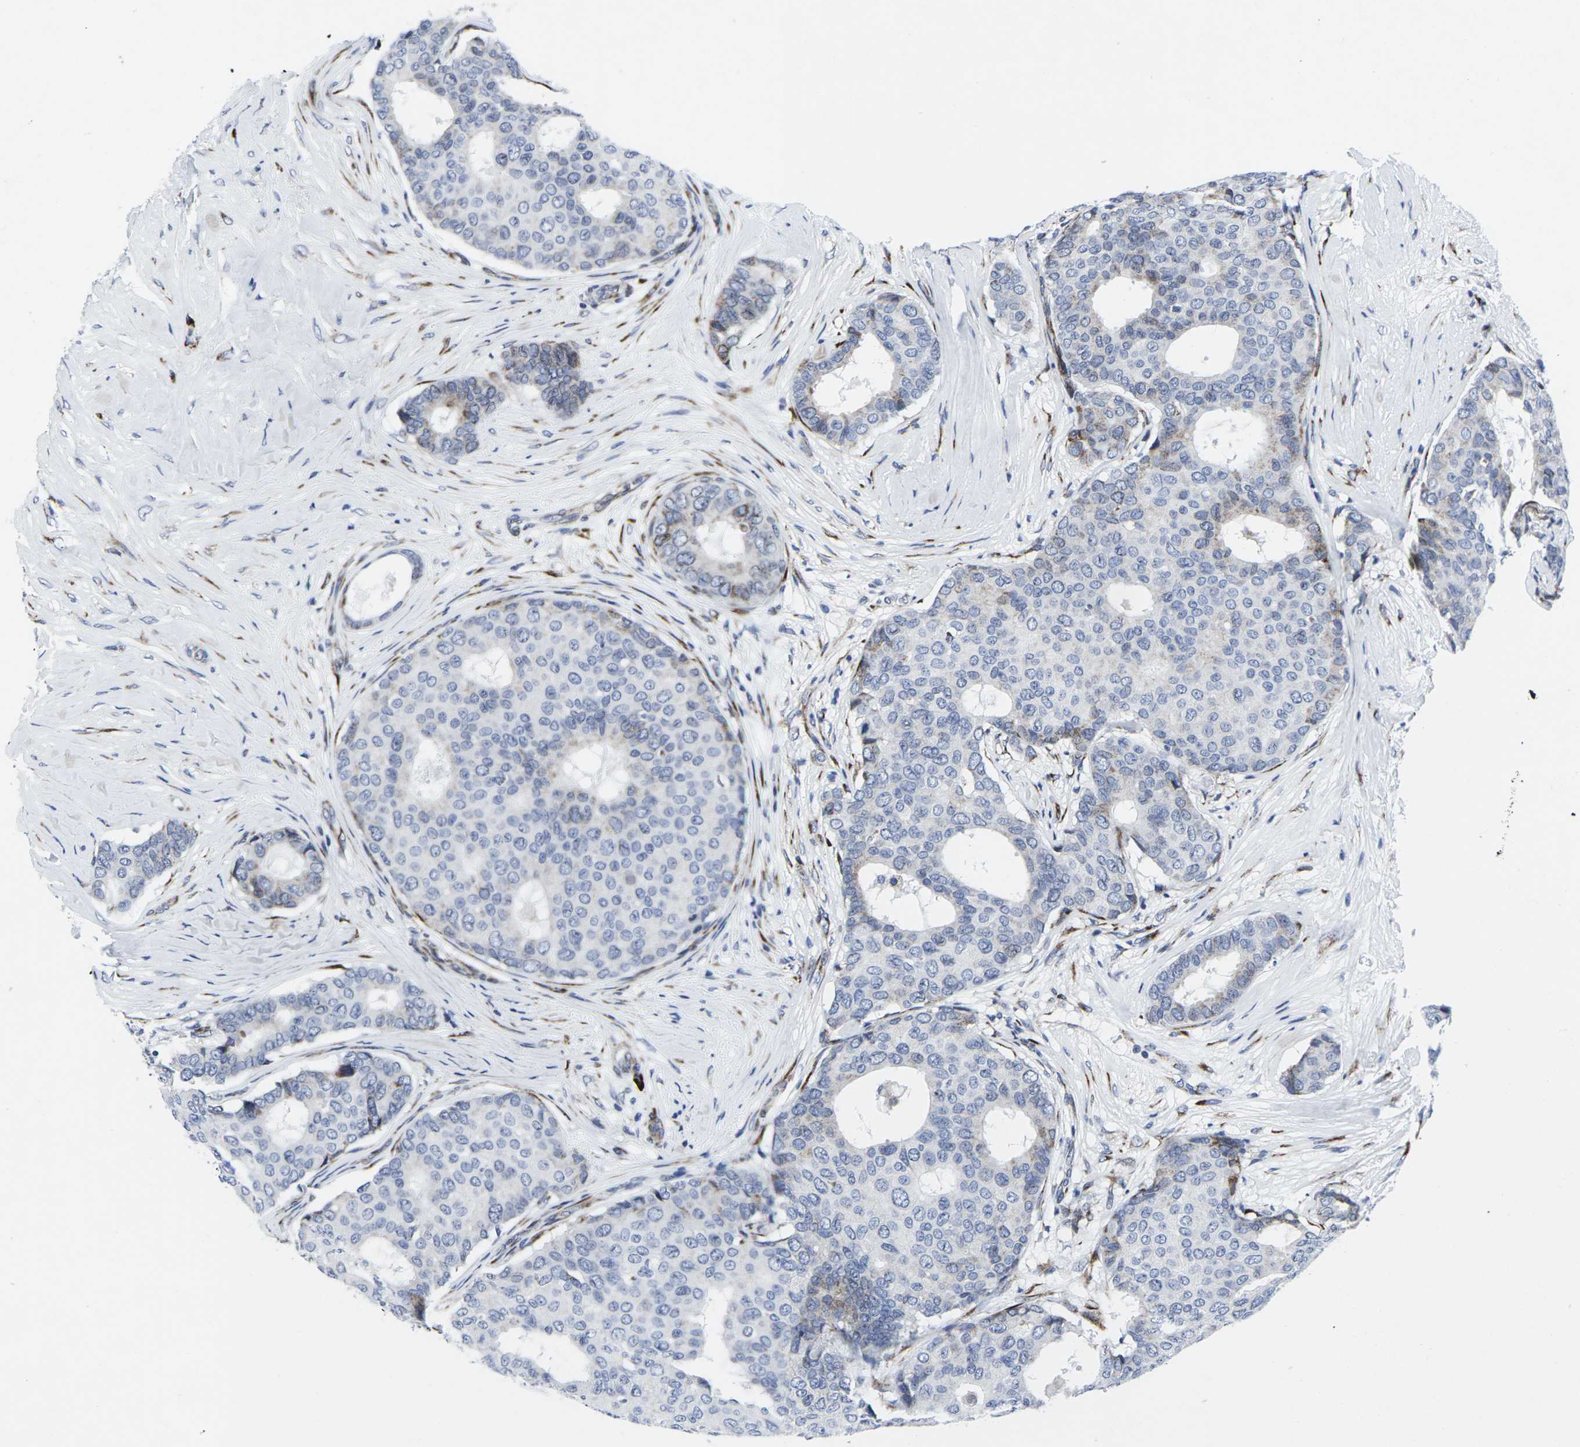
{"staining": {"intensity": "moderate", "quantity": "<25%", "location": "cytoplasmic/membranous"}, "tissue": "breast cancer", "cell_type": "Tumor cells", "image_type": "cancer", "snomed": [{"axis": "morphology", "description": "Duct carcinoma"}, {"axis": "topography", "description": "Breast"}], "caption": "Immunohistochemical staining of human invasive ductal carcinoma (breast) demonstrates low levels of moderate cytoplasmic/membranous protein positivity in approximately <25% of tumor cells.", "gene": "RPN1", "patient": {"sex": "female", "age": 75}}